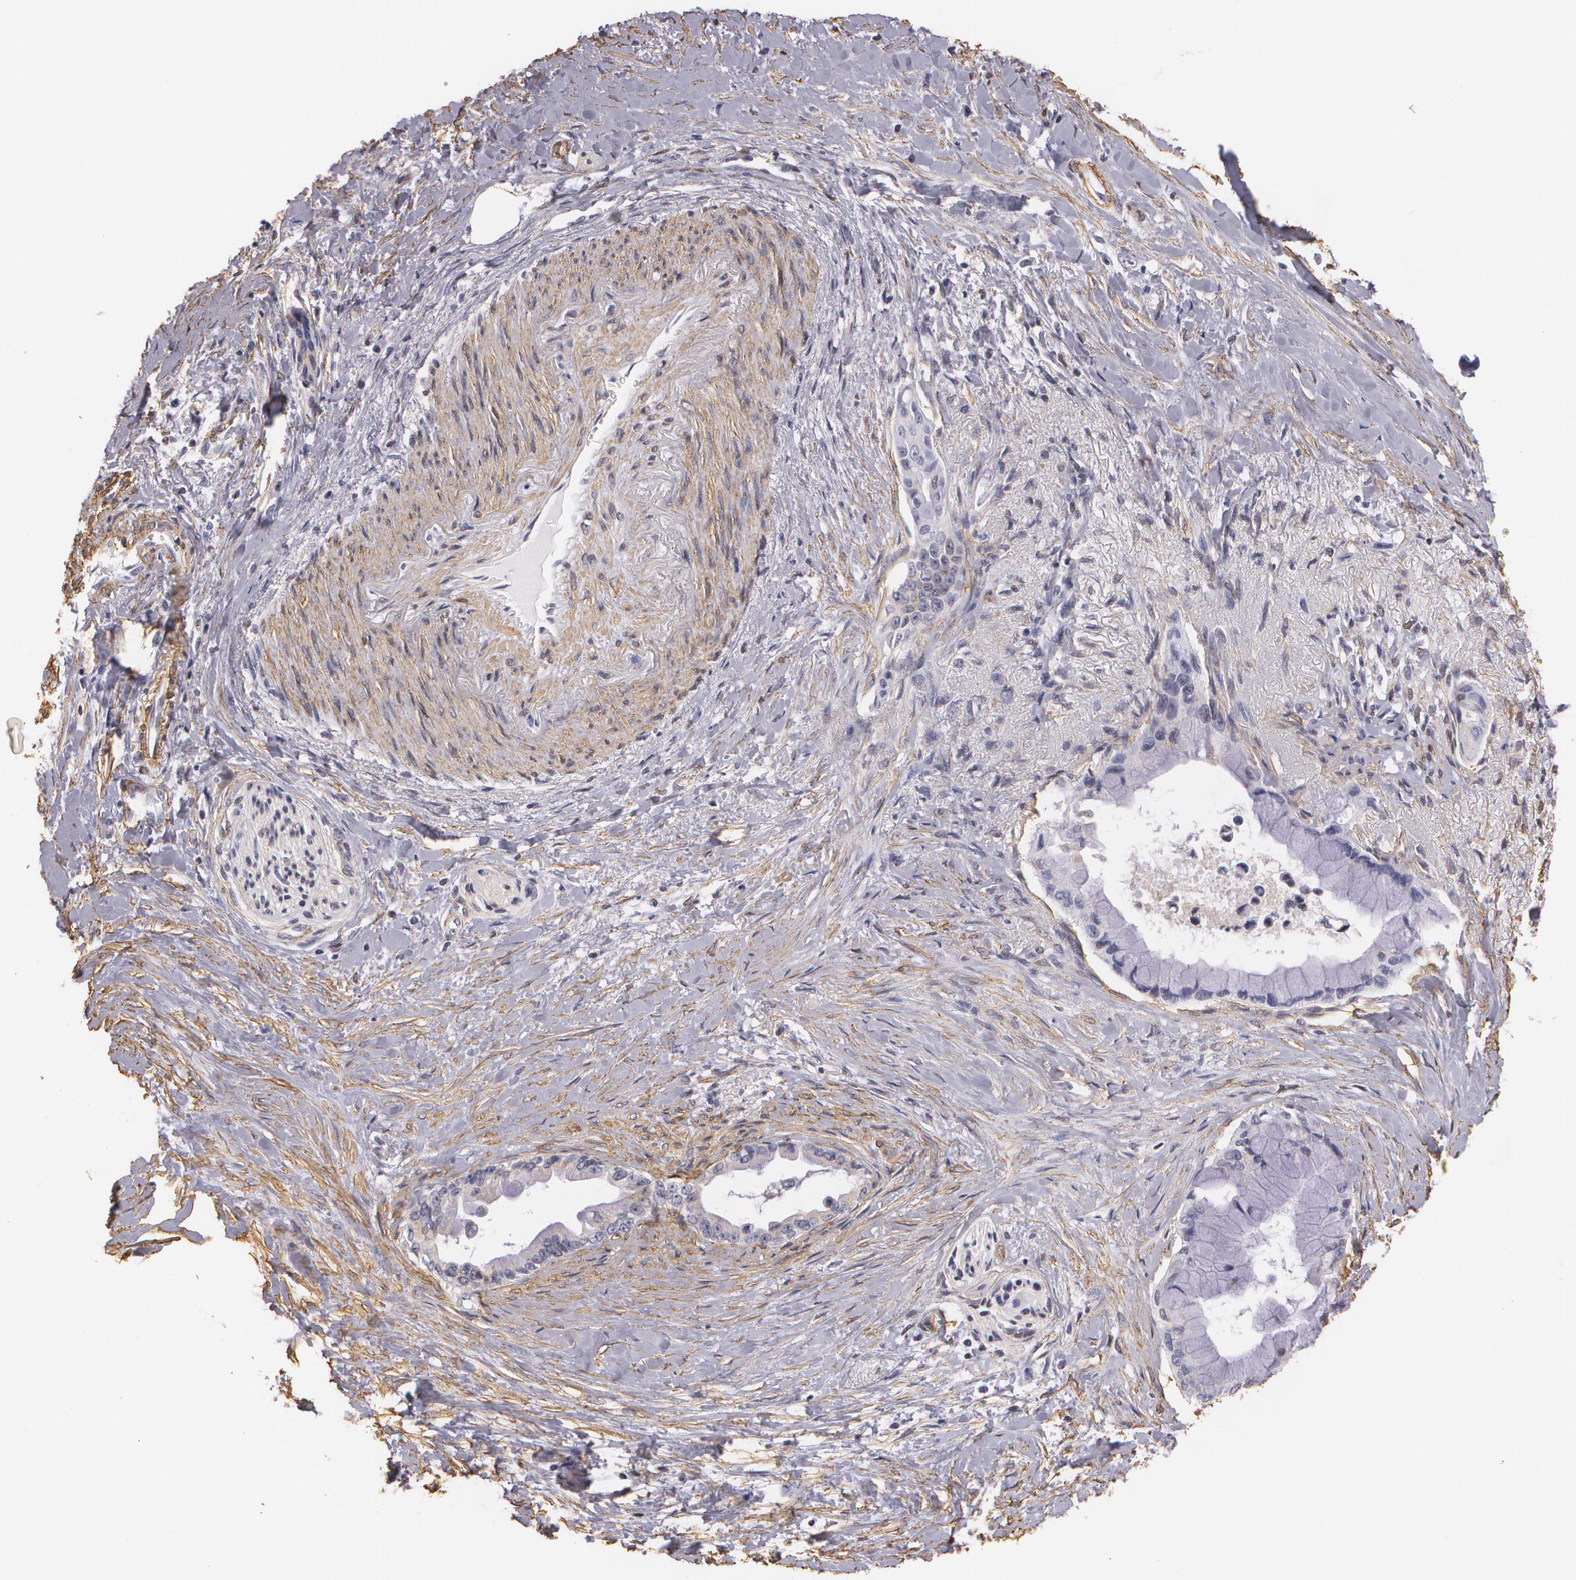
{"staining": {"intensity": "negative", "quantity": "none", "location": "none"}, "tissue": "pancreatic cancer", "cell_type": "Tumor cells", "image_type": "cancer", "snomed": [{"axis": "morphology", "description": "Adenocarcinoma, NOS"}, {"axis": "topography", "description": "Pancreas"}], "caption": "Protein analysis of pancreatic cancer reveals no significant positivity in tumor cells.", "gene": "VAMP1", "patient": {"sex": "male", "age": 59}}